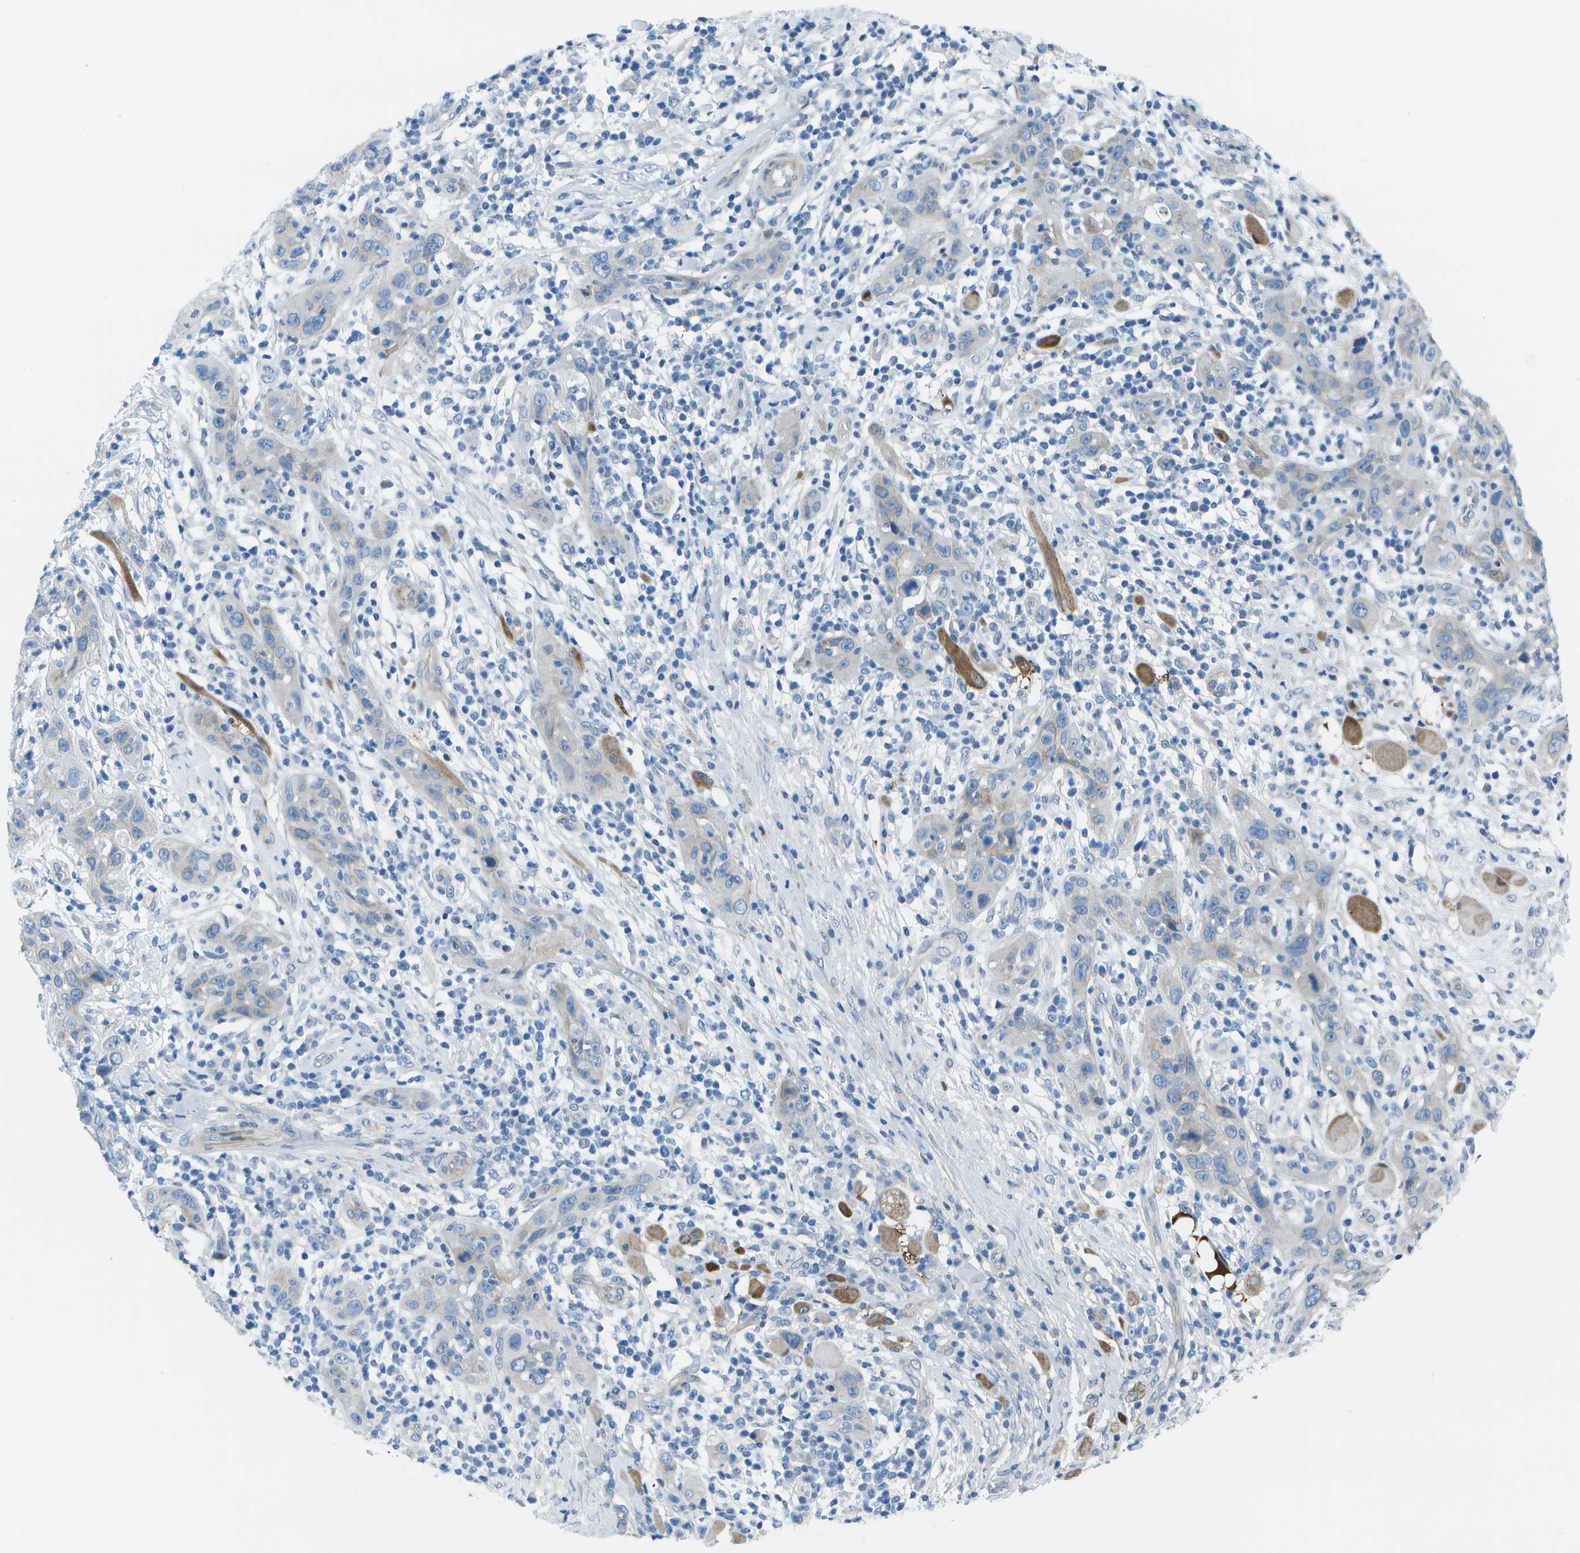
{"staining": {"intensity": "negative", "quantity": "none", "location": "none"}, "tissue": "skin cancer", "cell_type": "Tumor cells", "image_type": "cancer", "snomed": [{"axis": "morphology", "description": "Squamous cell carcinoma, NOS"}, {"axis": "topography", "description": "Skin"}], "caption": "This histopathology image is of skin cancer stained with immunohistochemistry (IHC) to label a protein in brown with the nuclei are counter-stained blue. There is no staining in tumor cells. The staining is performed using DAB (3,3'-diaminobenzidine) brown chromogen with nuclei counter-stained in using hematoxylin.", "gene": "SORBS3", "patient": {"sex": "female", "age": 88}}